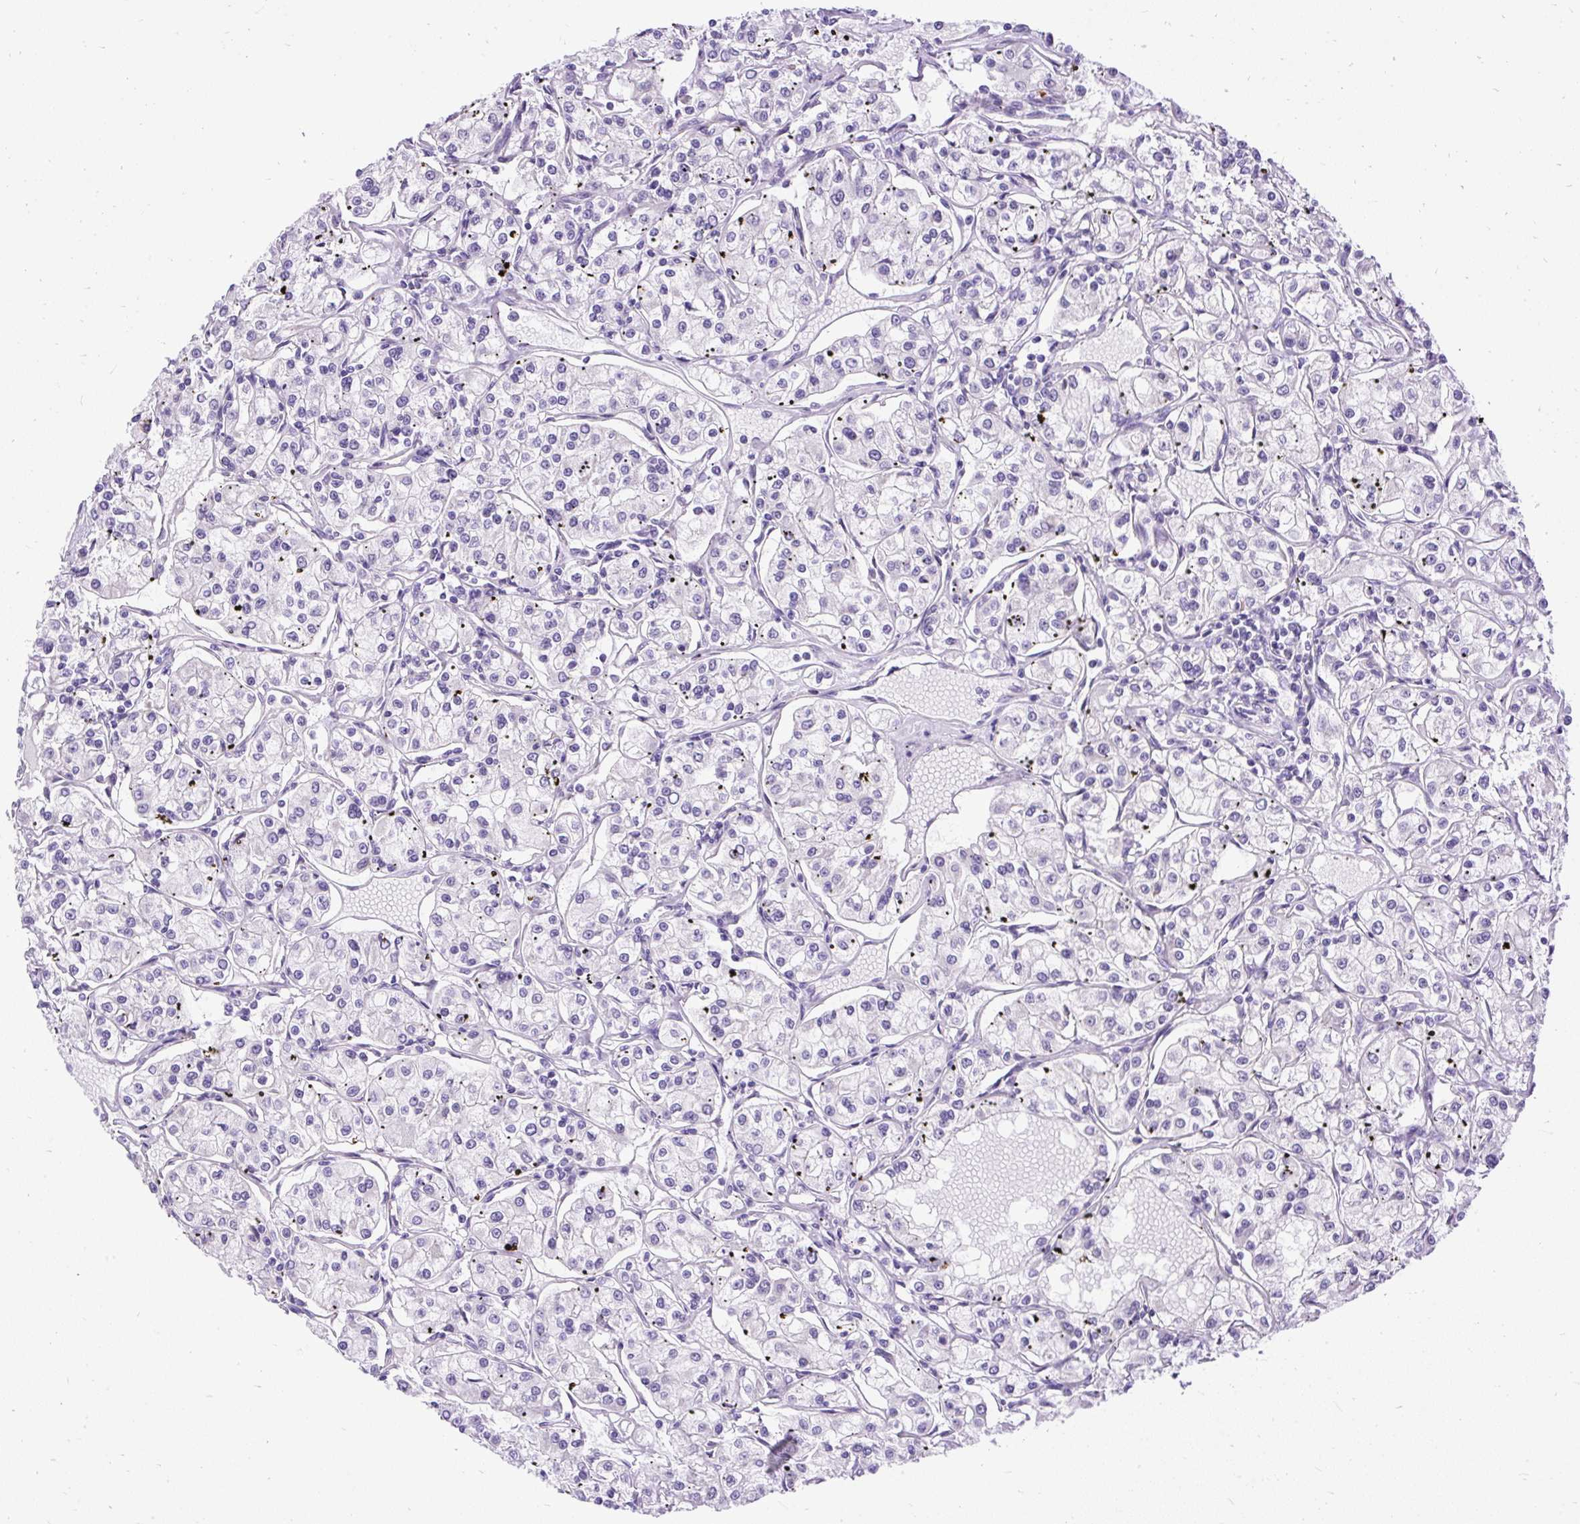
{"staining": {"intensity": "negative", "quantity": "none", "location": "none"}, "tissue": "renal cancer", "cell_type": "Tumor cells", "image_type": "cancer", "snomed": [{"axis": "morphology", "description": "Adenocarcinoma, NOS"}, {"axis": "topography", "description": "Kidney"}], "caption": "There is no significant positivity in tumor cells of adenocarcinoma (renal). The staining was performed using DAB to visualize the protein expression in brown, while the nuclei were stained in blue with hematoxylin (Magnification: 20x).", "gene": "SYBU", "patient": {"sex": "female", "age": 59}}